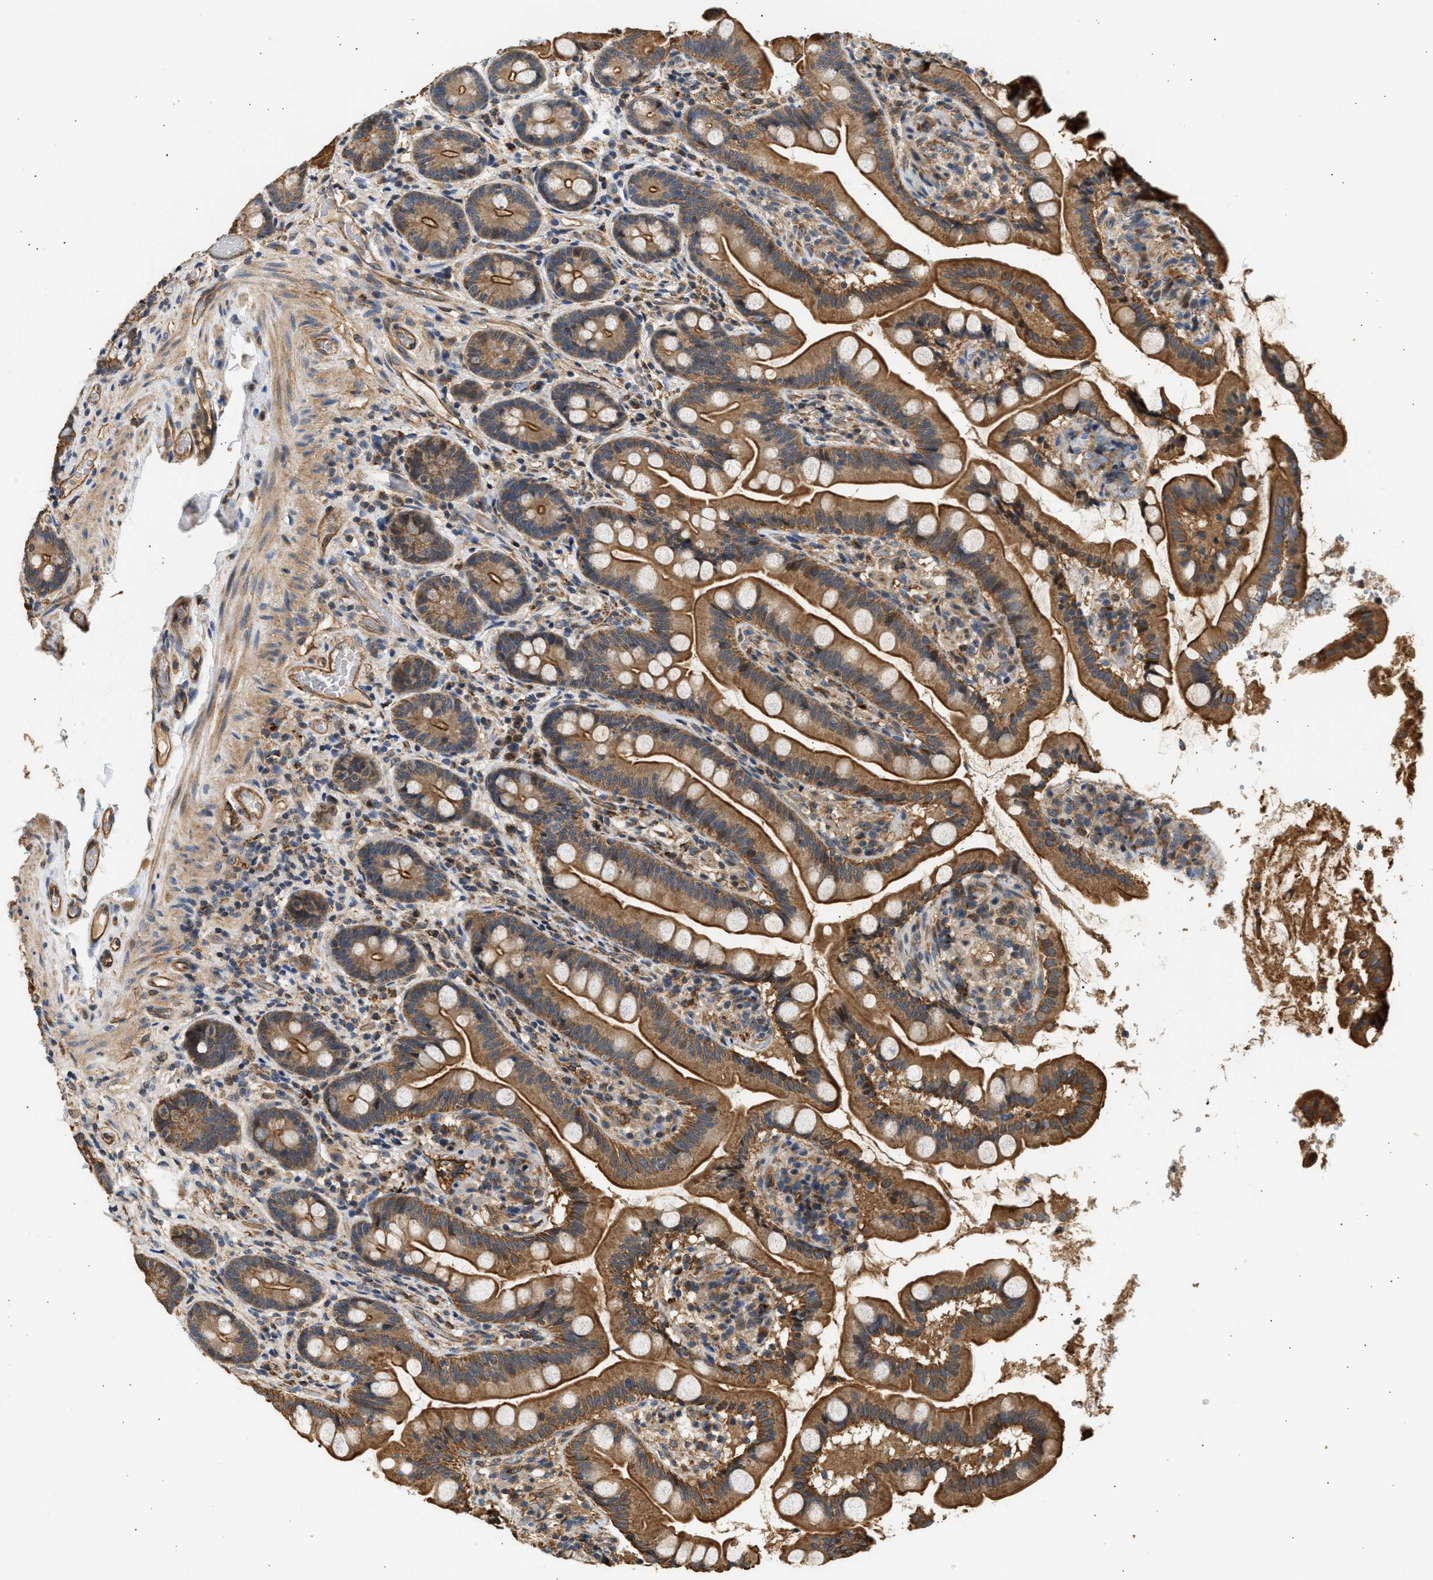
{"staining": {"intensity": "strong", "quantity": ">75%", "location": "cytoplasmic/membranous"}, "tissue": "small intestine", "cell_type": "Glandular cells", "image_type": "normal", "snomed": [{"axis": "morphology", "description": "Normal tissue, NOS"}, {"axis": "topography", "description": "Small intestine"}], "caption": "Immunohistochemistry of unremarkable human small intestine demonstrates high levels of strong cytoplasmic/membranous staining in approximately >75% of glandular cells.", "gene": "DUSP14", "patient": {"sex": "female", "age": 56}}